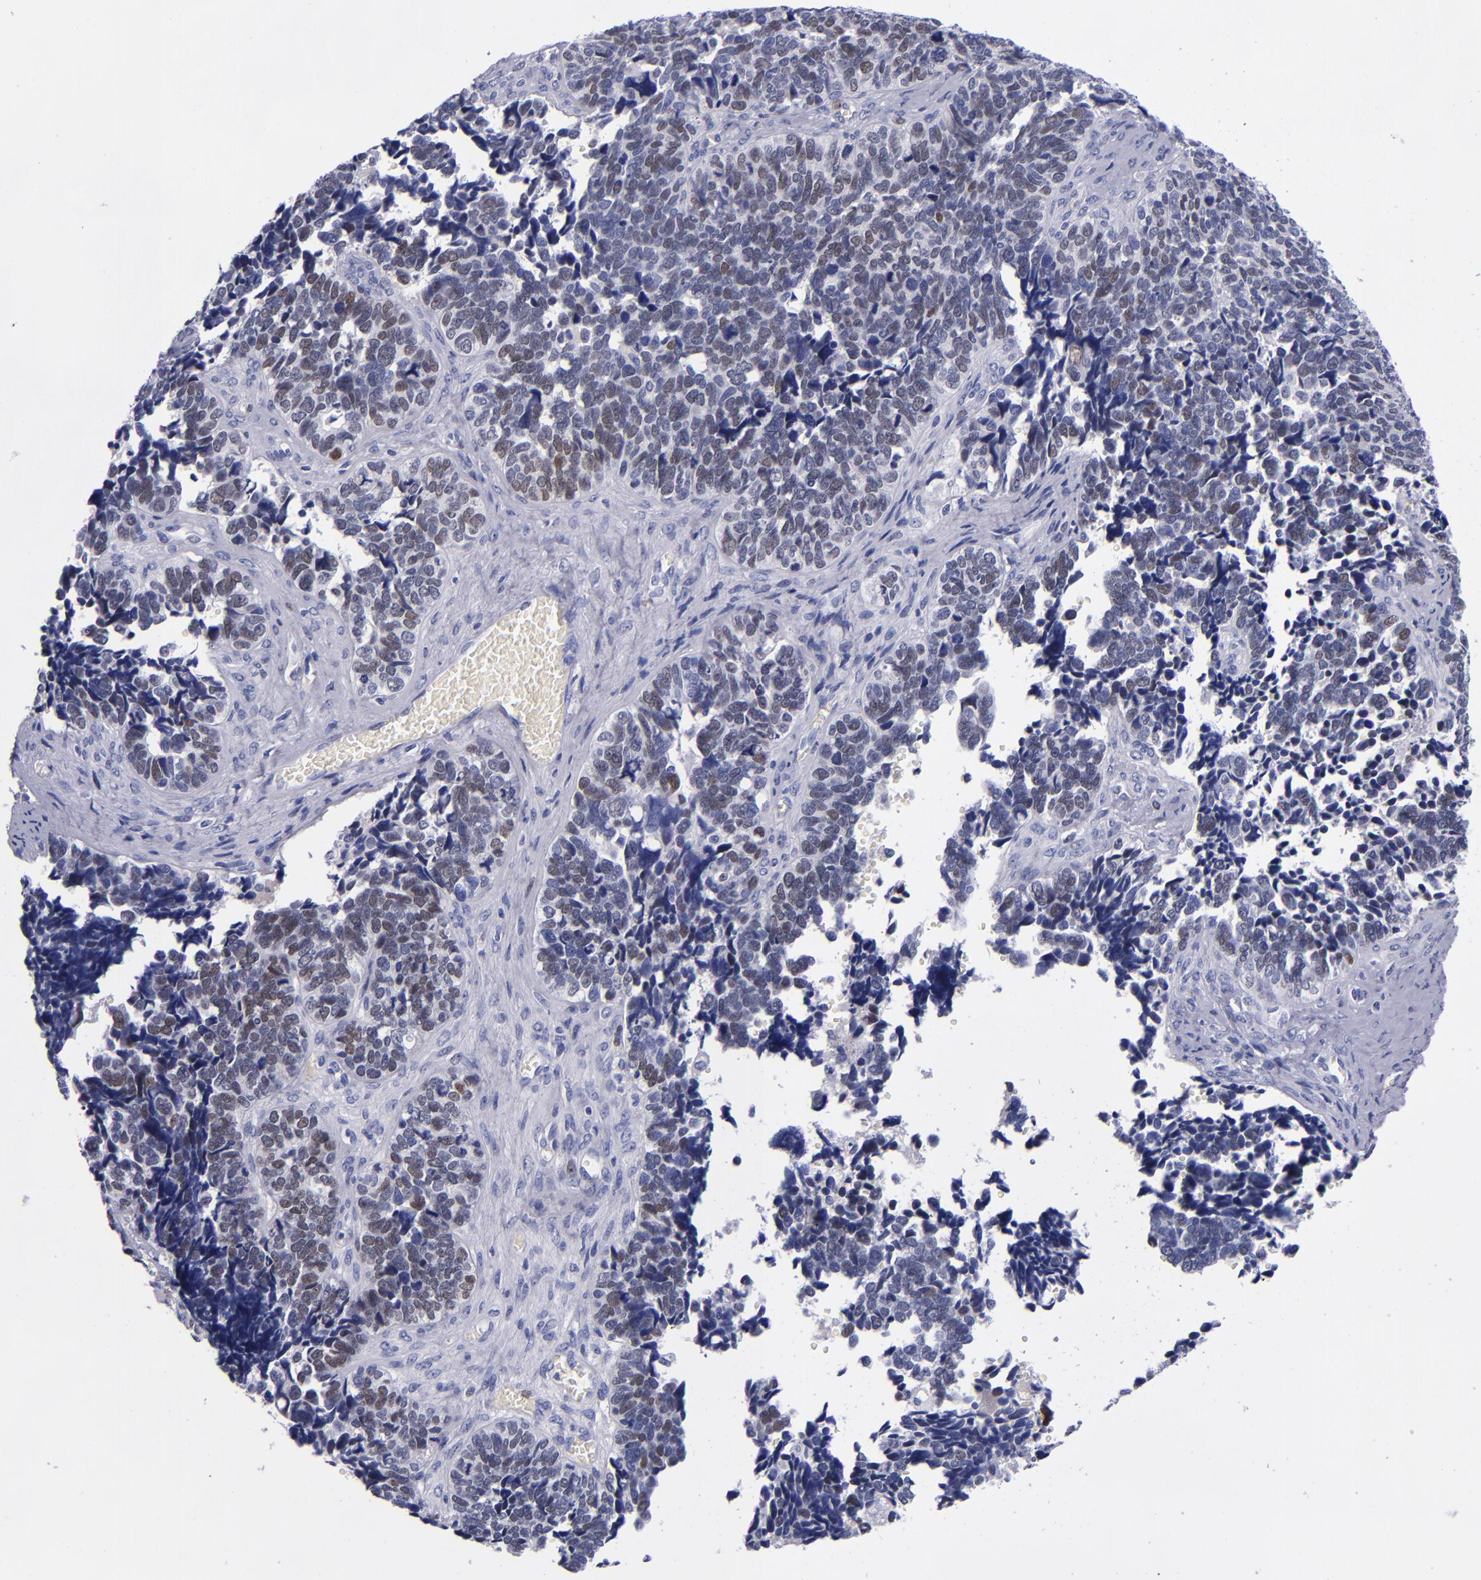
{"staining": {"intensity": "weak", "quantity": "<25%", "location": "nuclear"}, "tissue": "ovarian cancer", "cell_type": "Tumor cells", "image_type": "cancer", "snomed": [{"axis": "morphology", "description": "Cystadenocarcinoma, serous, NOS"}, {"axis": "topography", "description": "Ovary"}], "caption": "Photomicrograph shows no protein expression in tumor cells of serous cystadenocarcinoma (ovarian) tissue.", "gene": "MCM7", "patient": {"sex": "female", "age": 77}}